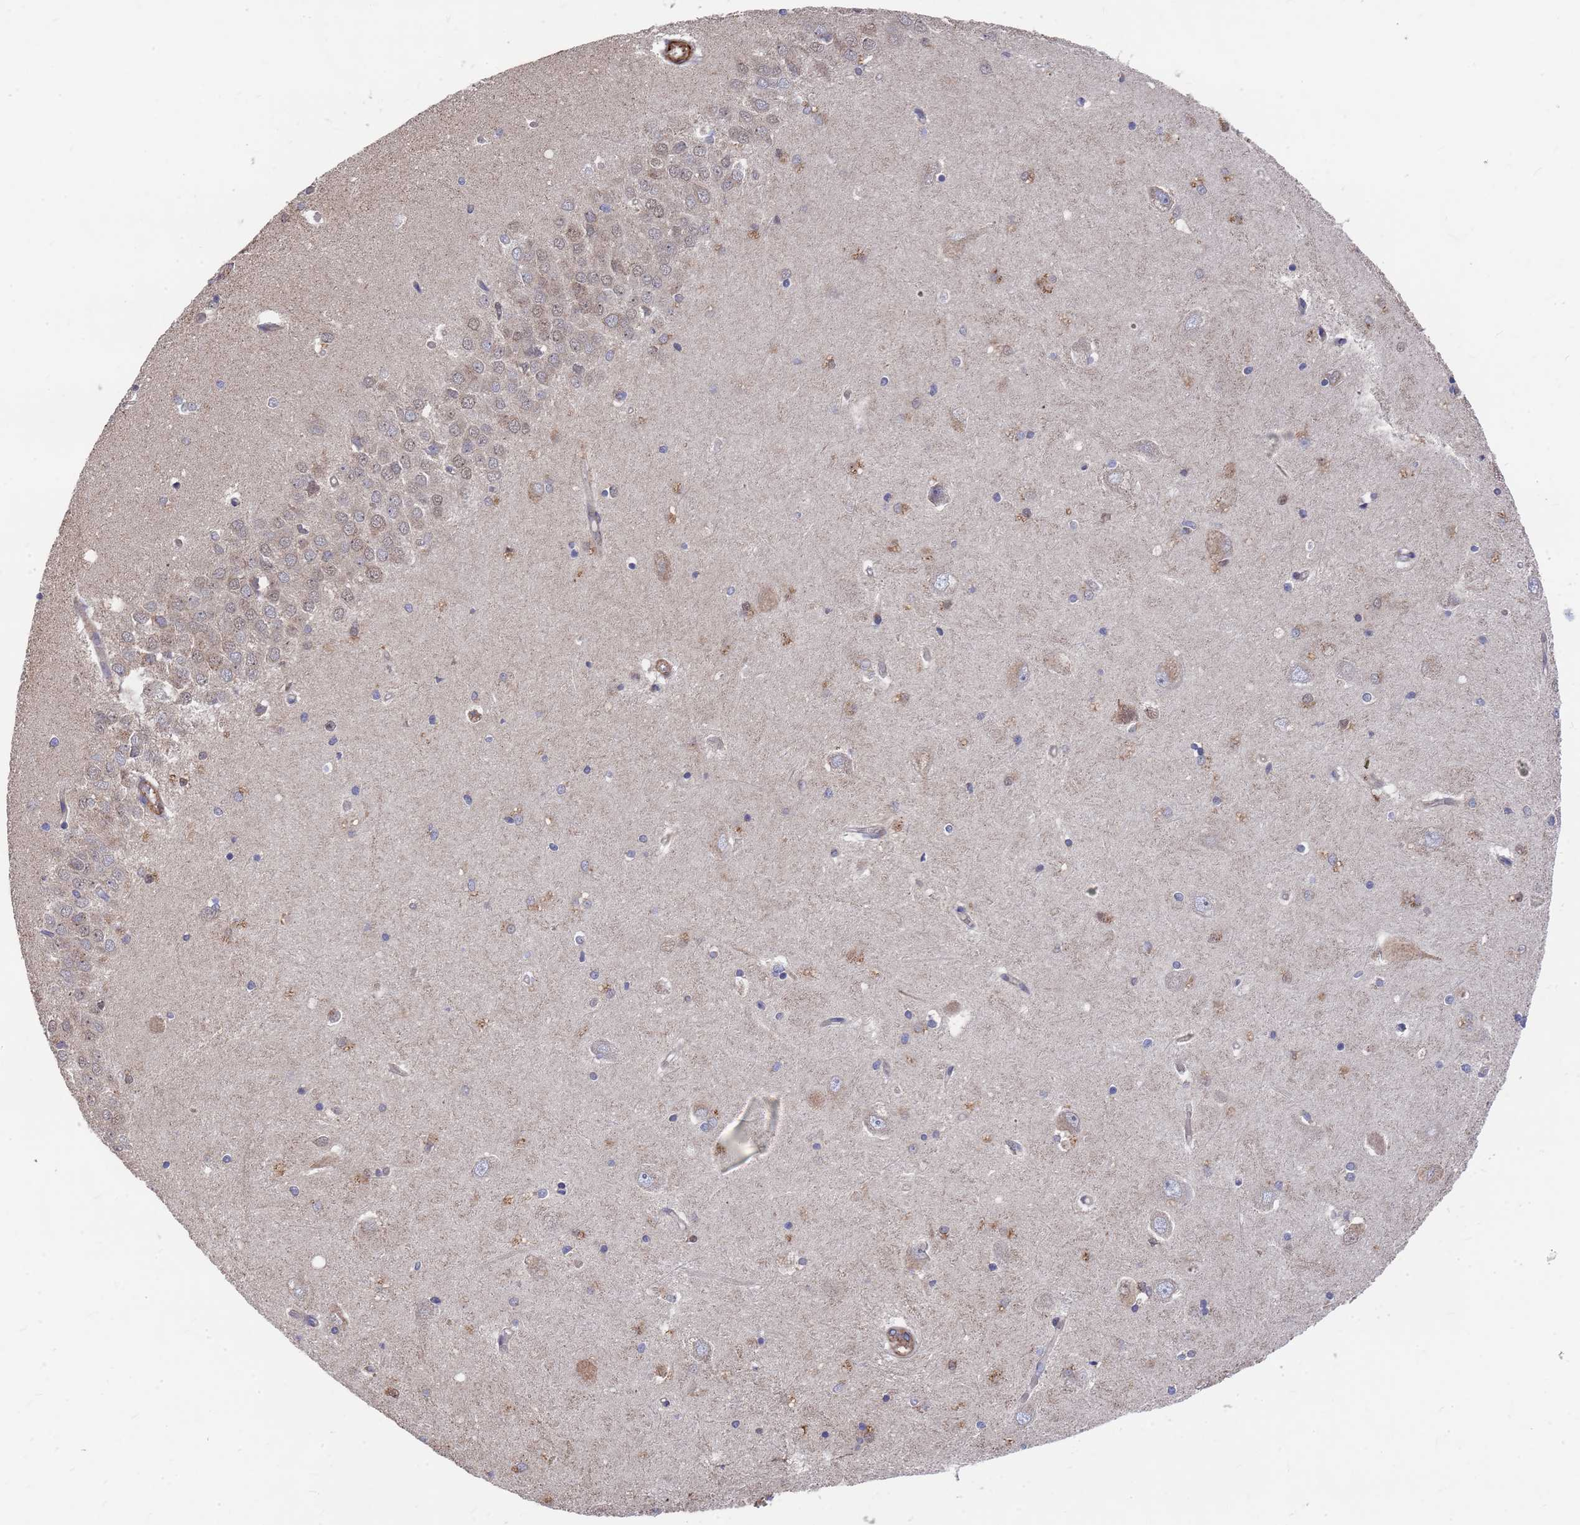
{"staining": {"intensity": "negative", "quantity": "none", "location": "none"}, "tissue": "hippocampus", "cell_type": "Glial cells", "image_type": "normal", "snomed": [{"axis": "morphology", "description": "Normal tissue, NOS"}, {"axis": "topography", "description": "Hippocampus"}], "caption": "A photomicrograph of human hippocampus is negative for staining in glial cells.", "gene": "WDFY3", "patient": {"sex": "male", "age": 45}}